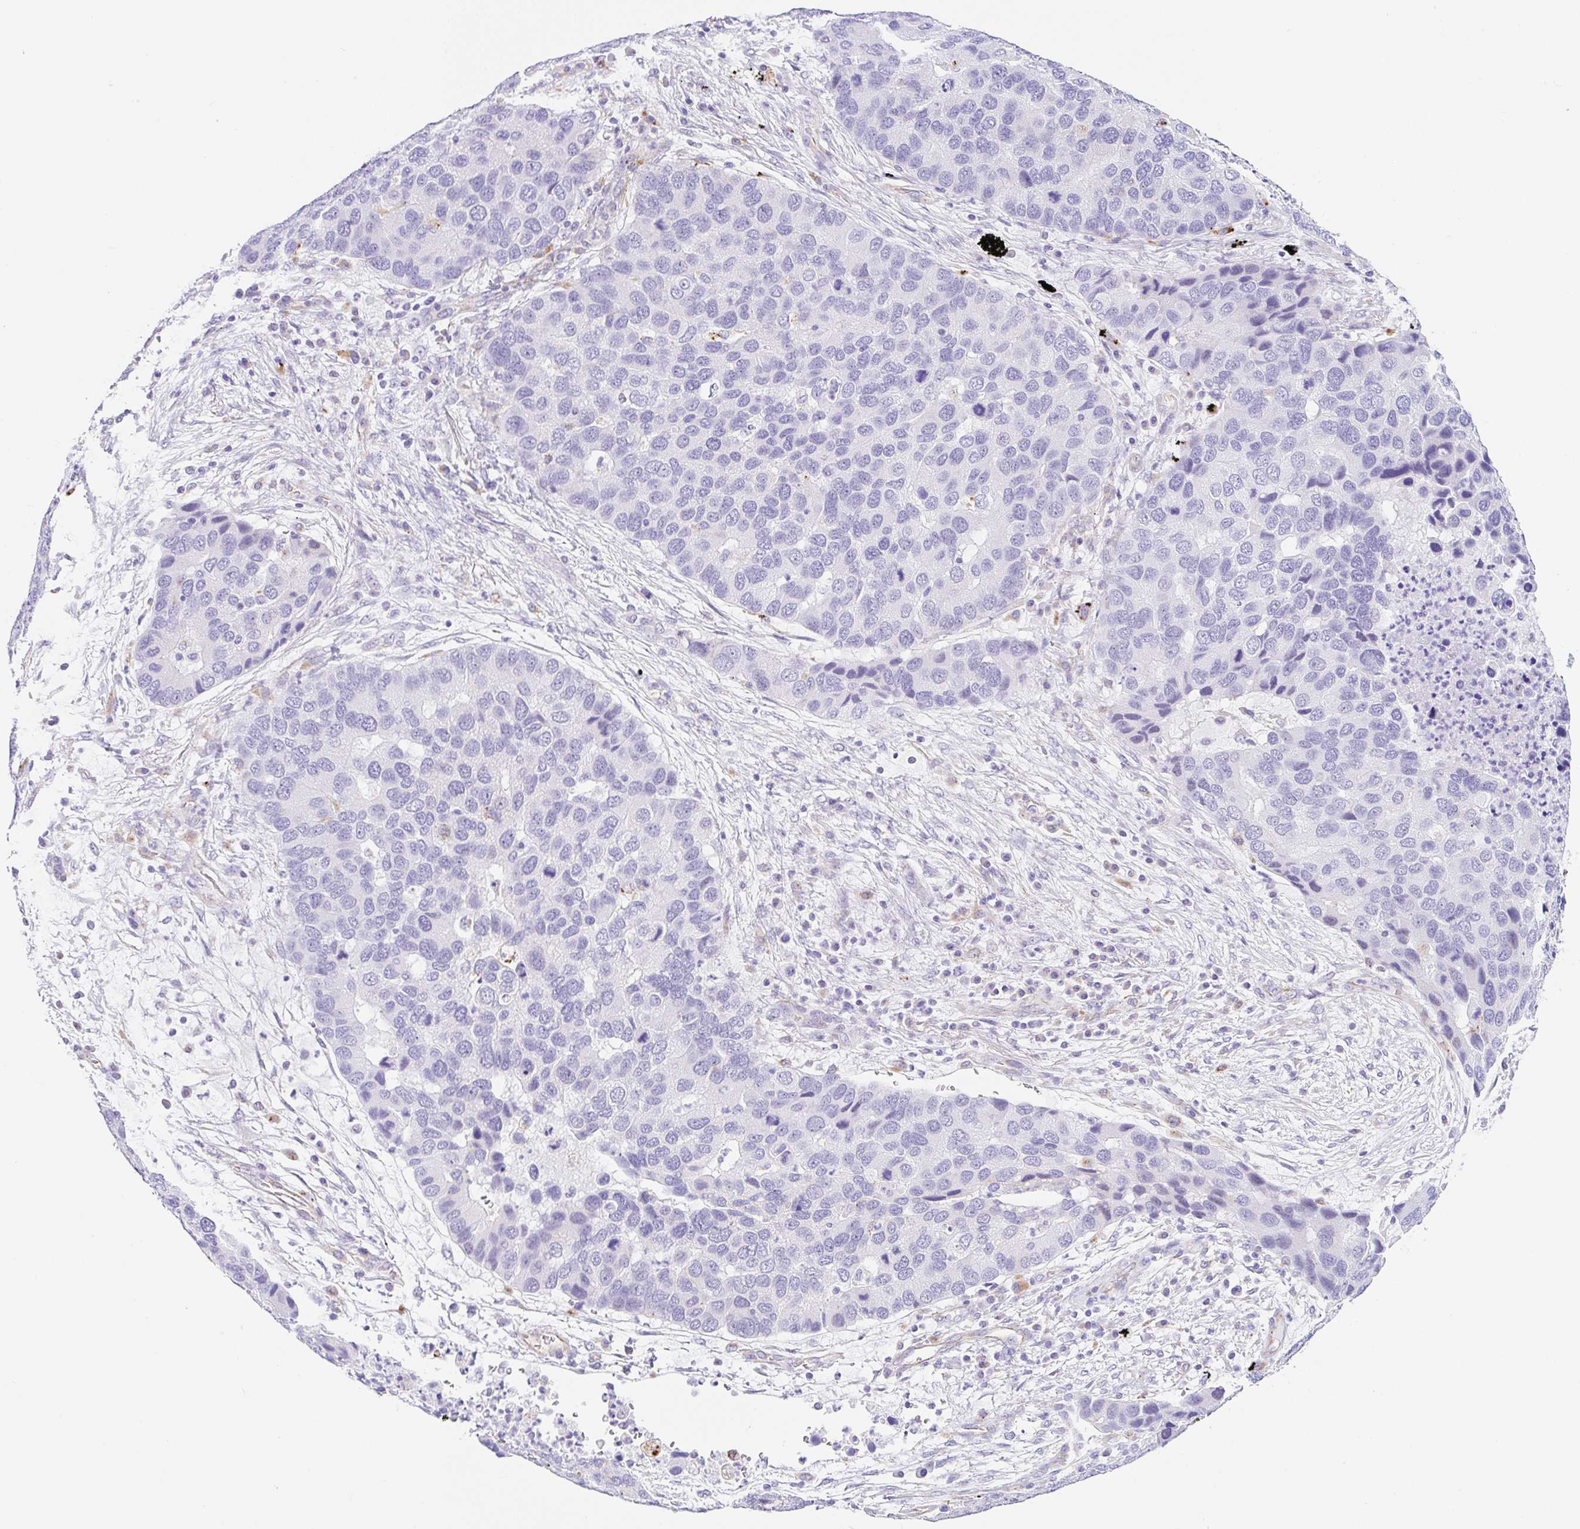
{"staining": {"intensity": "negative", "quantity": "none", "location": "none"}, "tissue": "lung cancer", "cell_type": "Tumor cells", "image_type": "cancer", "snomed": [{"axis": "morphology", "description": "Aneuploidy"}, {"axis": "morphology", "description": "Adenocarcinoma, NOS"}, {"axis": "topography", "description": "Lymph node"}, {"axis": "topography", "description": "Lung"}], "caption": "The immunohistochemistry micrograph has no significant positivity in tumor cells of adenocarcinoma (lung) tissue.", "gene": "DKK4", "patient": {"sex": "female", "age": 74}}